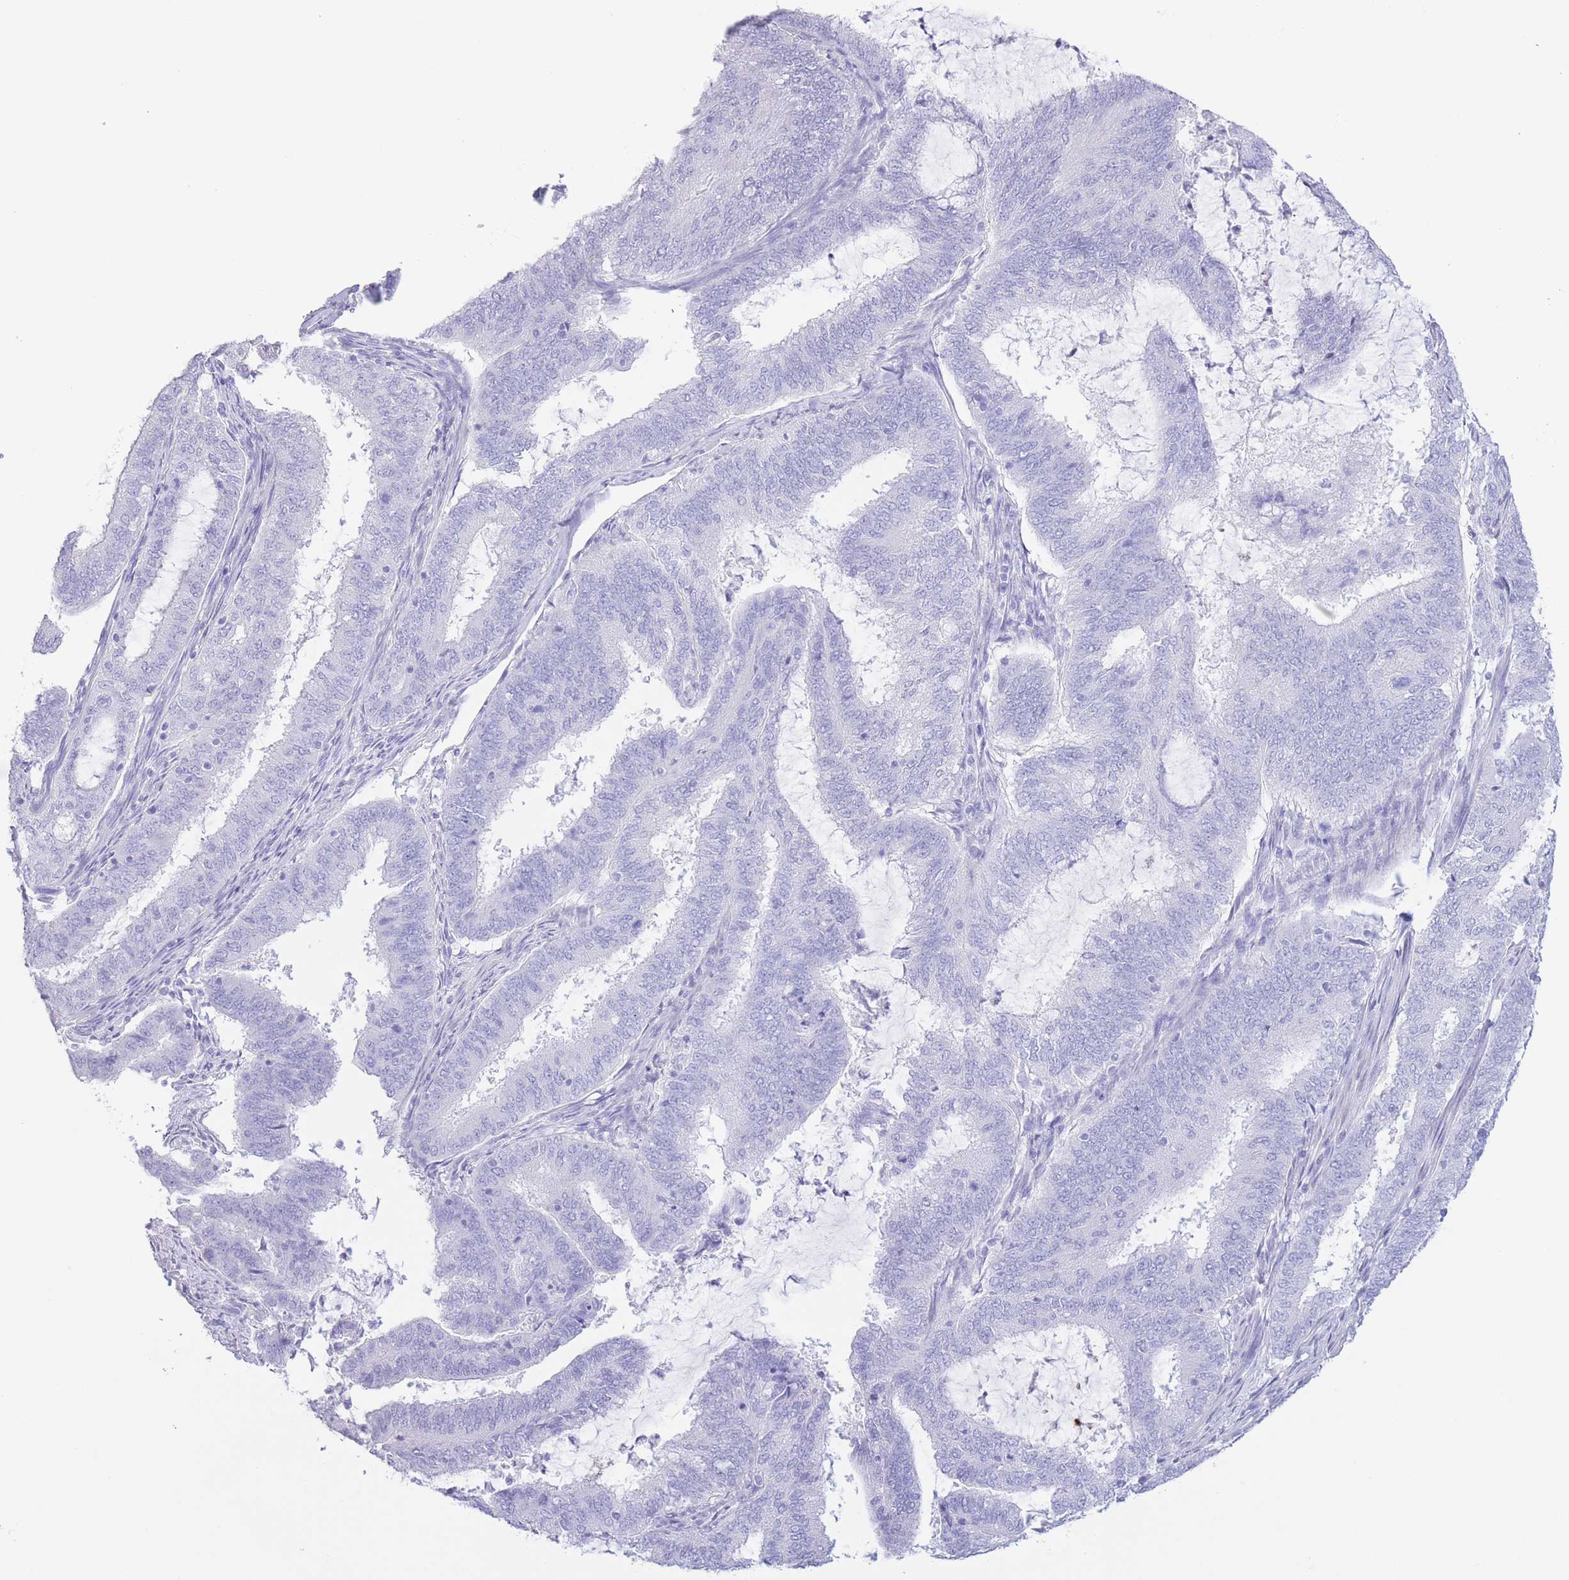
{"staining": {"intensity": "negative", "quantity": "none", "location": "none"}, "tissue": "endometrial cancer", "cell_type": "Tumor cells", "image_type": "cancer", "snomed": [{"axis": "morphology", "description": "Adenocarcinoma, NOS"}, {"axis": "topography", "description": "Endometrium"}], "caption": "Tumor cells are negative for protein expression in human endometrial cancer. (Brightfield microscopy of DAB immunohistochemistry (IHC) at high magnification).", "gene": "PKLR", "patient": {"sex": "female", "age": 51}}